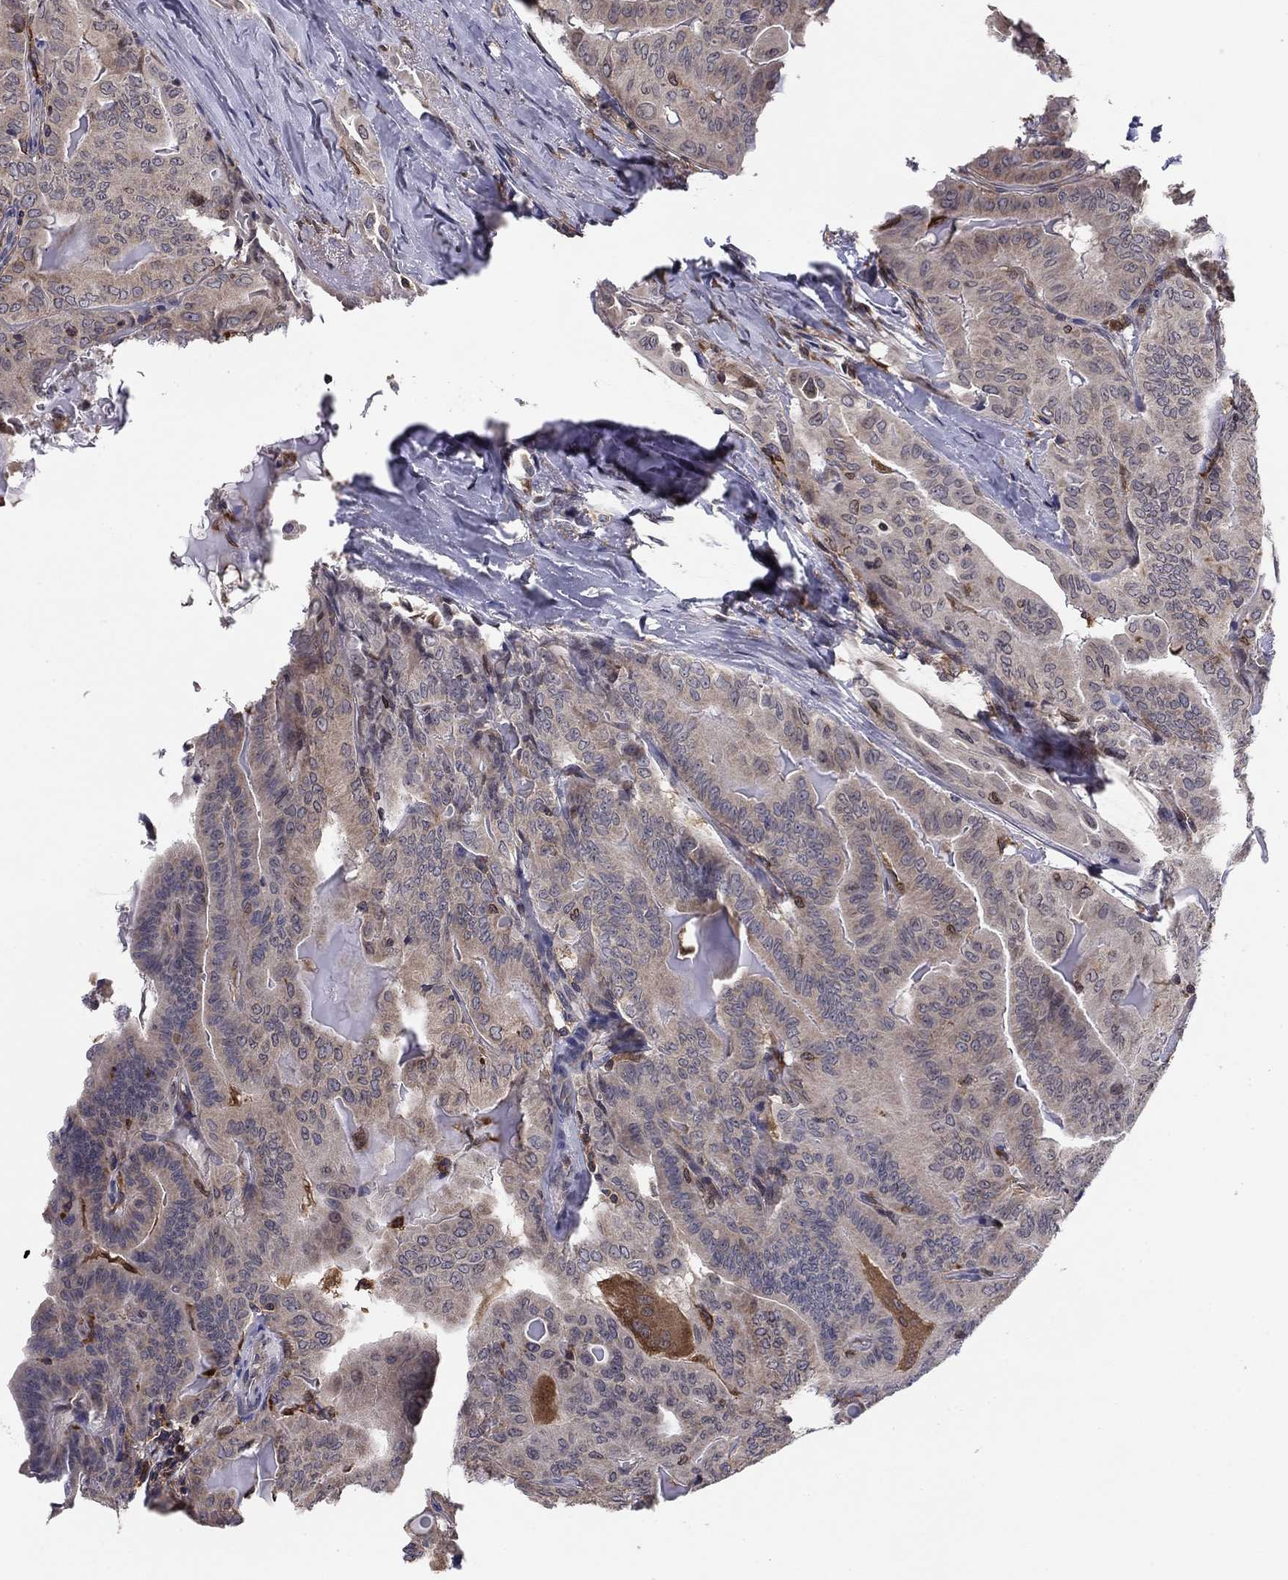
{"staining": {"intensity": "weak", "quantity": "<25%", "location": "cytoplasmic/membranous"}, "tissue": "thyroid cancer", "cell_type": "Tumor cells", "image_type": "cancer", "snomed": [{"axis": "morphology", "description": "Papillary adenocarcinoma, NOS"}, {"axis": "topography", "description": "Thyroid gland"}], "caption": "Immunohistochemistry of human thyroid papillary adenocarcinoma shows no expression in tumor cells.", "gene": "PLCB2", "patient": {"sex": "female", "age": 68}}